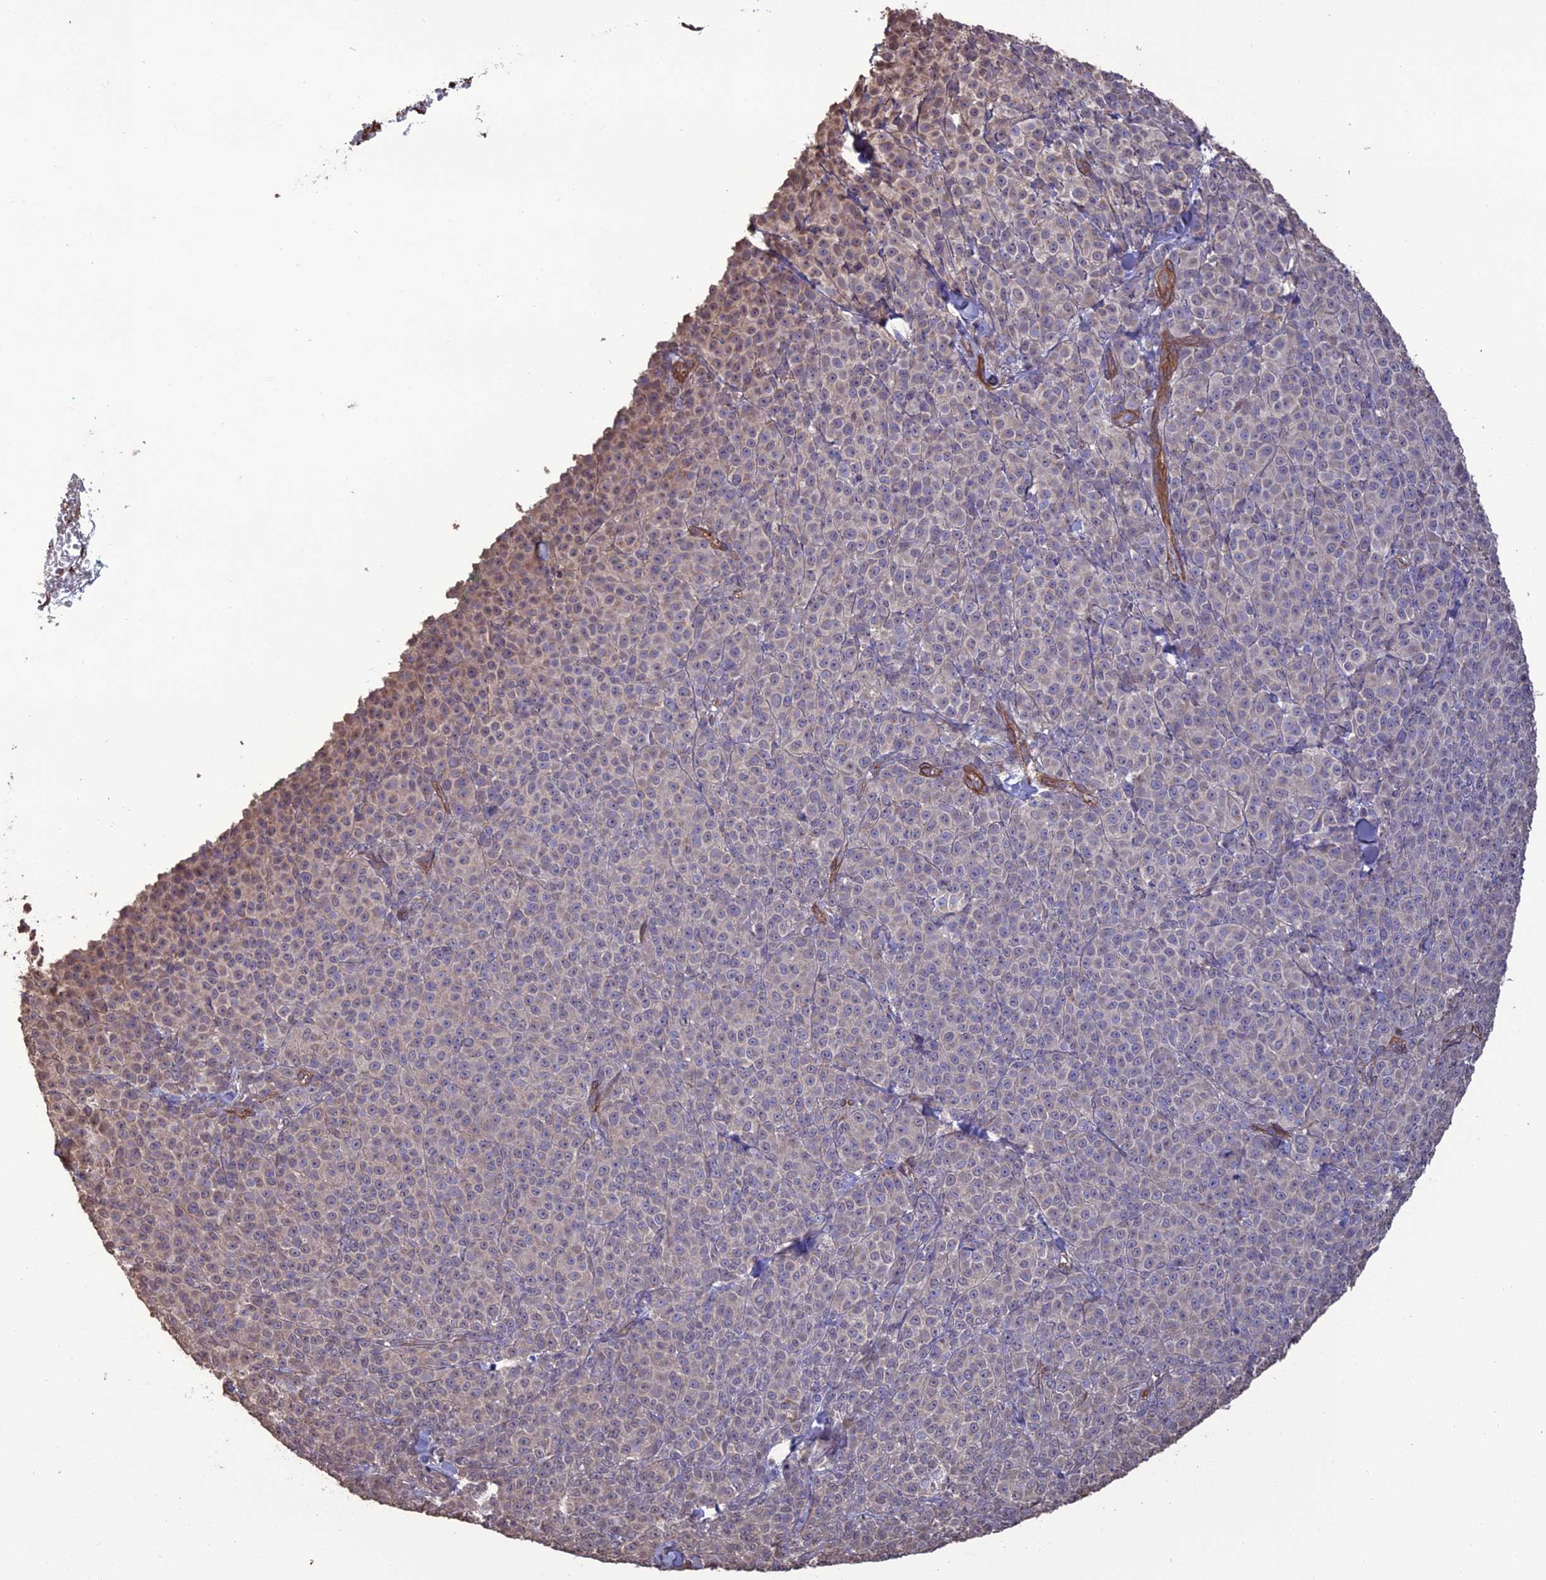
{"staining": {"intensity": "negative", "quantity": "none", "location": "none"}, "tissue": "melanoma", "cell_type": "Tumor cells", "image_type": "cancer", "snomed": [{"axis": "morphology", "description": "Normal tissue, NOS"}, {"axis": "morphology", "description": "Malignant melanoma, NOS"}, {"axis": "topography", "description": "Skin"}], "caption": "Human malignant melanoma stained for a protein using immunohistochemistry displays no expression in tumor cells.", "gene": "ATP6V0A2", "patient": {"sex": "female", "age": 34}}